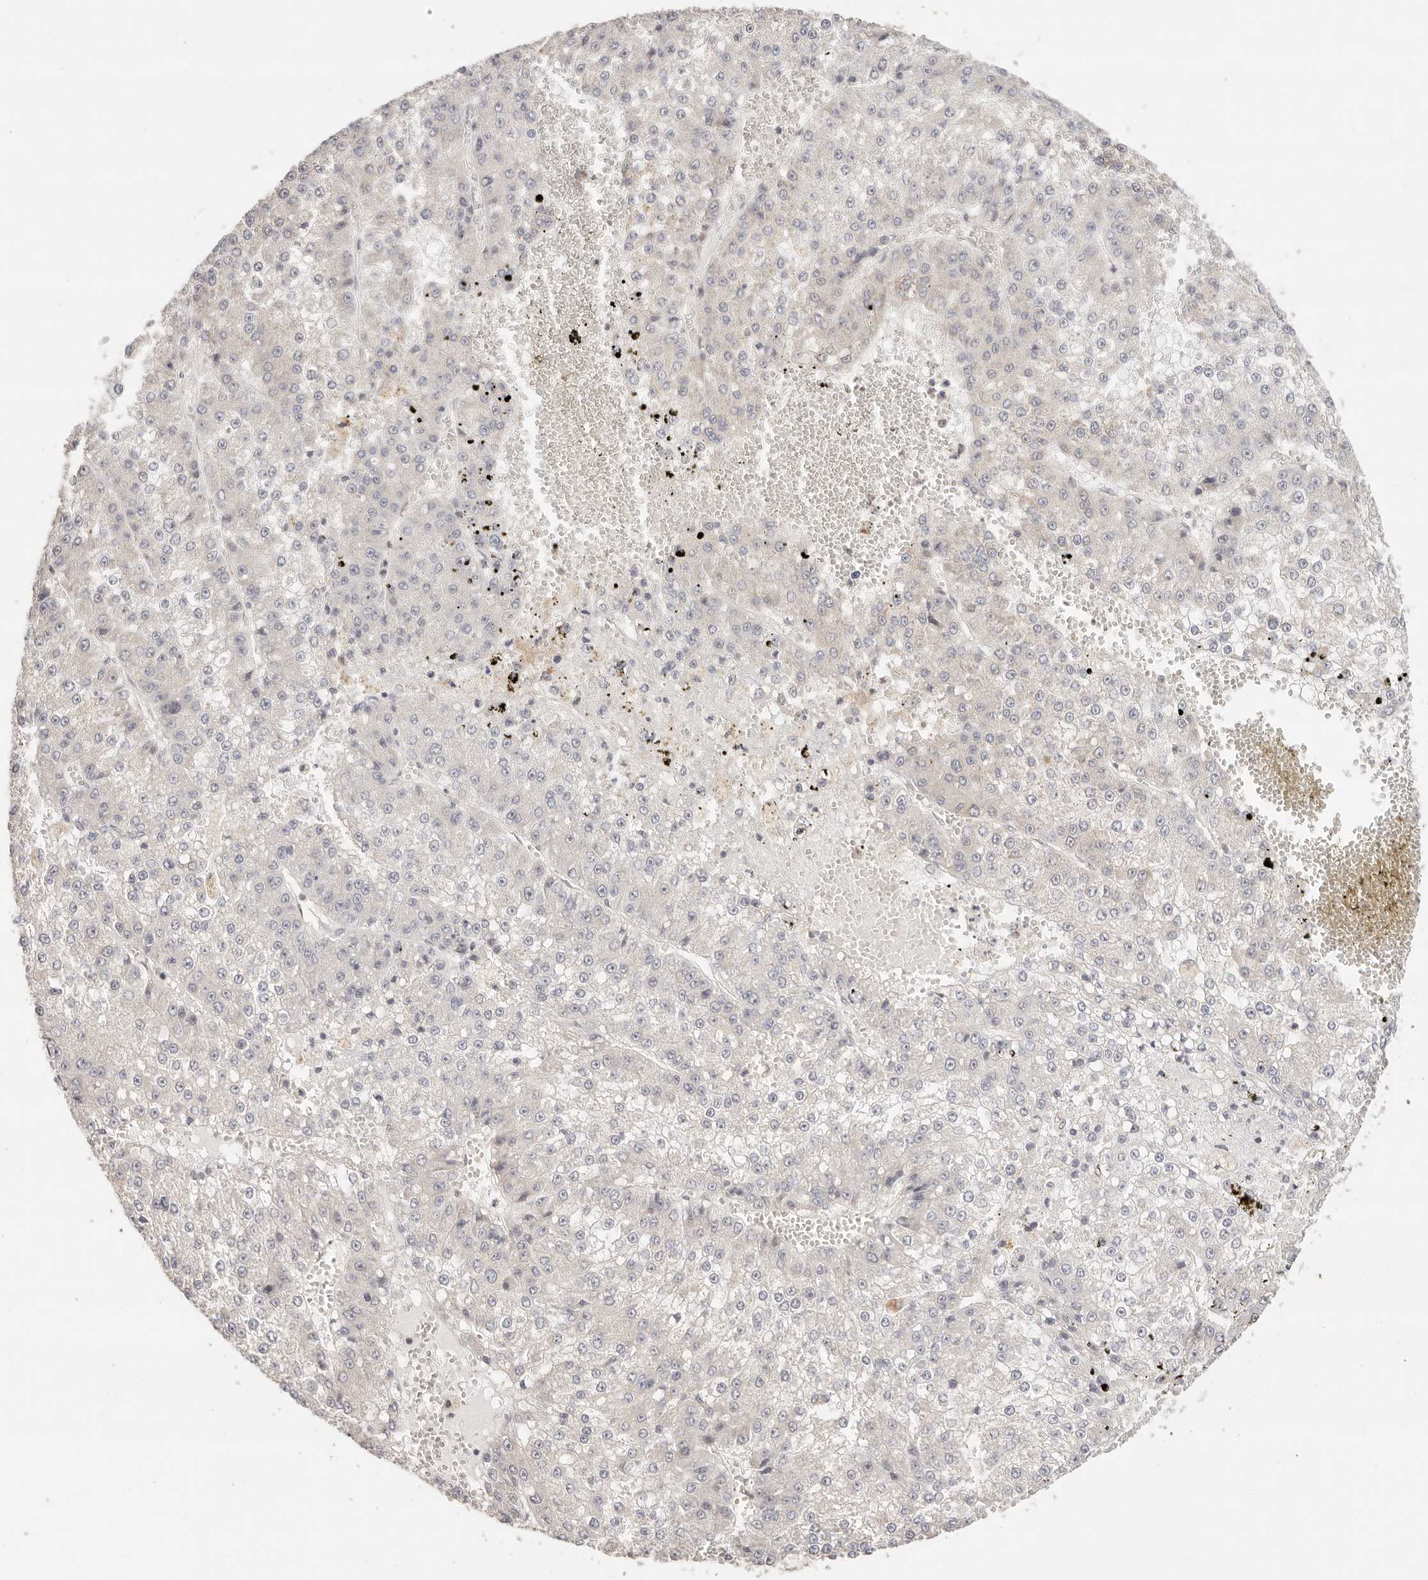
{"staining": {"intensity": "negative", "quantity": "none", "location": "none"}, "tissue": "liver cancer", "cell_type": "Tumor cells", "image_type": "cancer", "snomed": [{"axis": "morphology", "description": "Carcinoma, Hepatocellular, NOS"}, {"axis": "topography", "description": "Liver"}], "caption": "A high-resolution image shows immunohistochemistry staining of hepatocellular carcinoma (liver), which shows no significant staining in tumor cells.", "gene": "RFC3", "patient": {"sex": "female", "age": 73}}